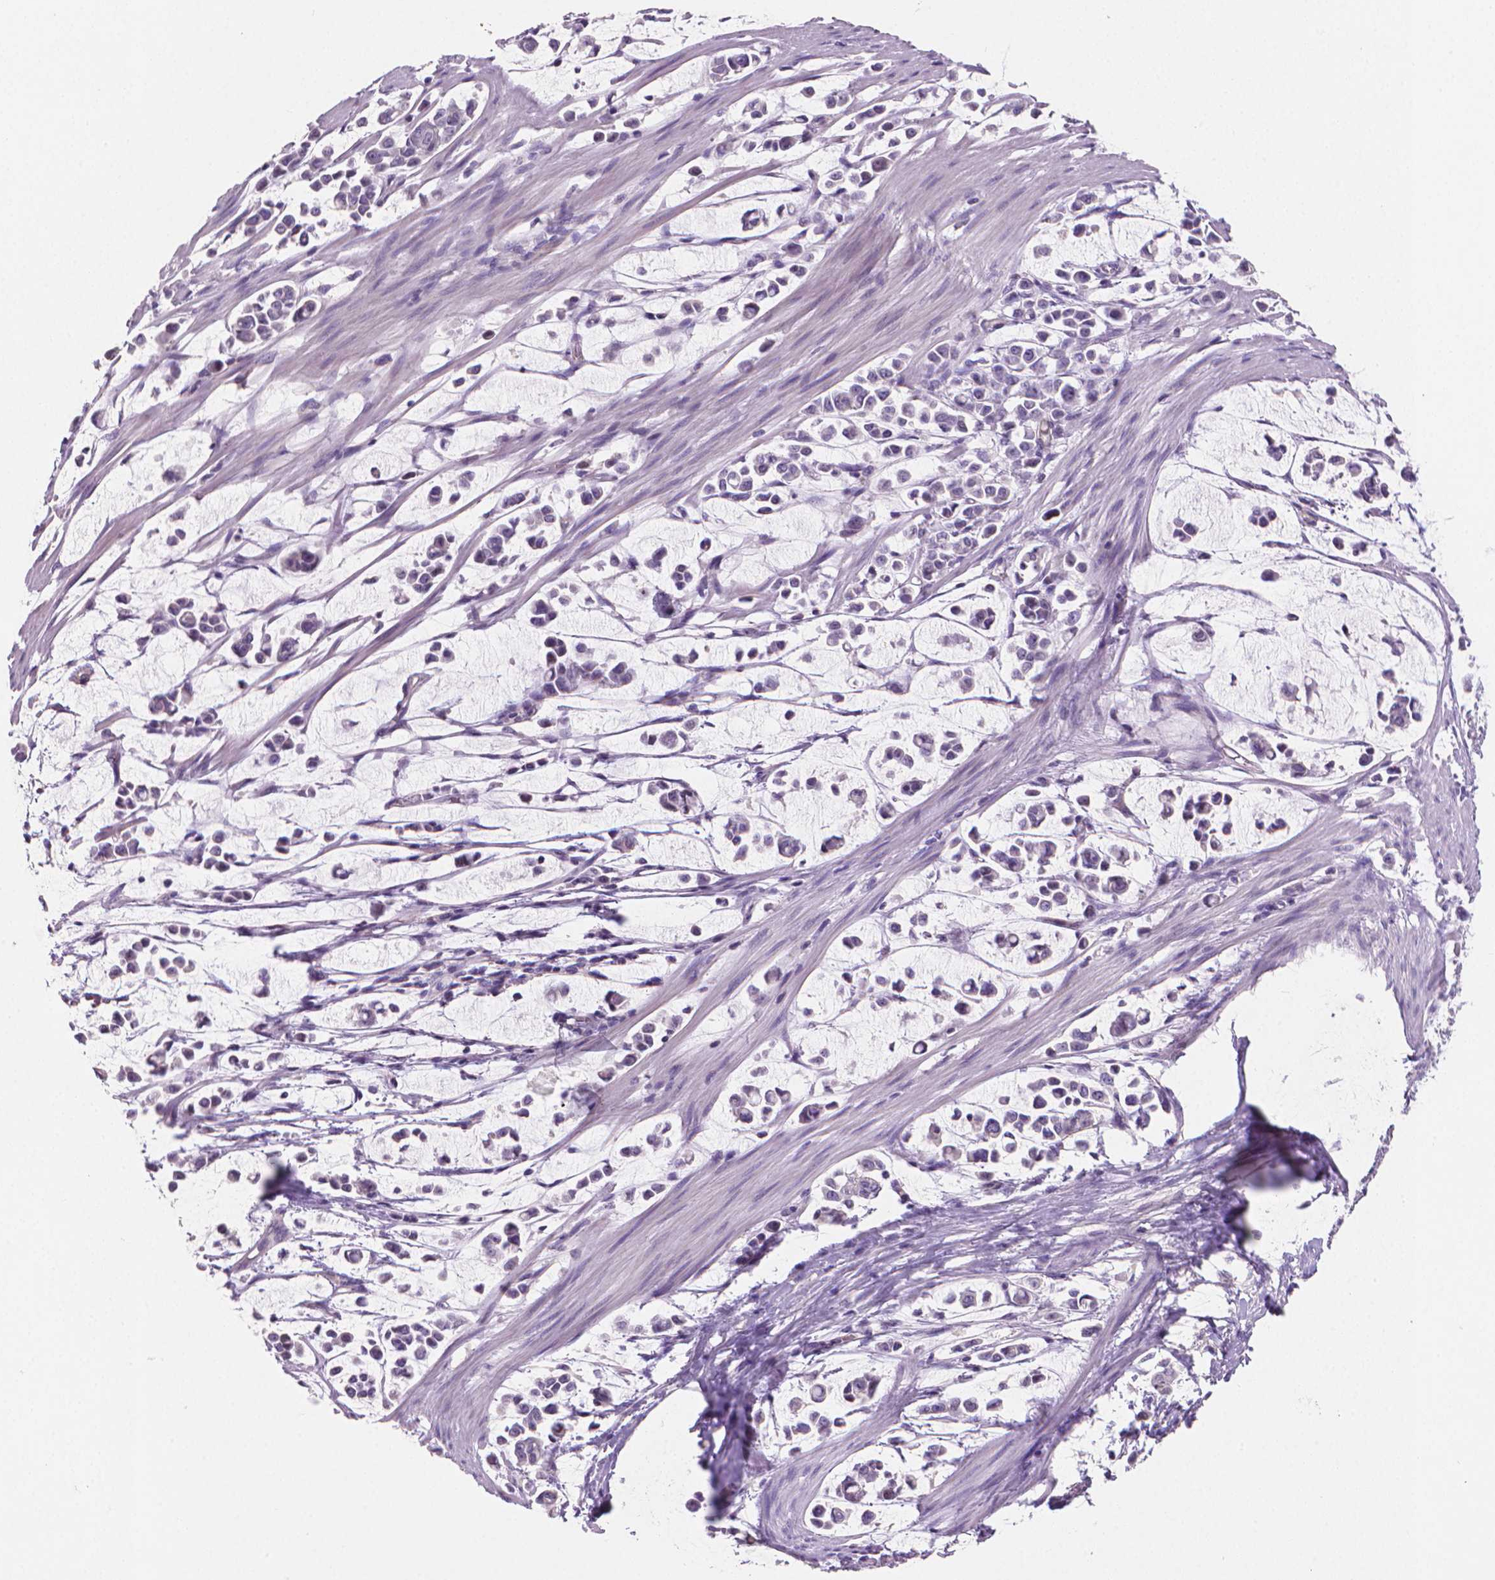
{"staining": {"intensity": "negative", "quantity": "none", "location": "none"}, "tissue": "stomach cancer", "cell_type": "Tumor cells", "image_type": "cancer", "snomed": [{"axis": "morphology", "description": "Adenocarcinoma, NOS"}, {"axis": "topography", "description": "Stomach"}], "caption": "A high-resolution image shows immunohistochemistry staining of adenocarcinoma (stomach), which demonstrates no significant positivity in tumor cells.", "gene": "CLXN", "patient": {"sex": "male", "age": 82}}